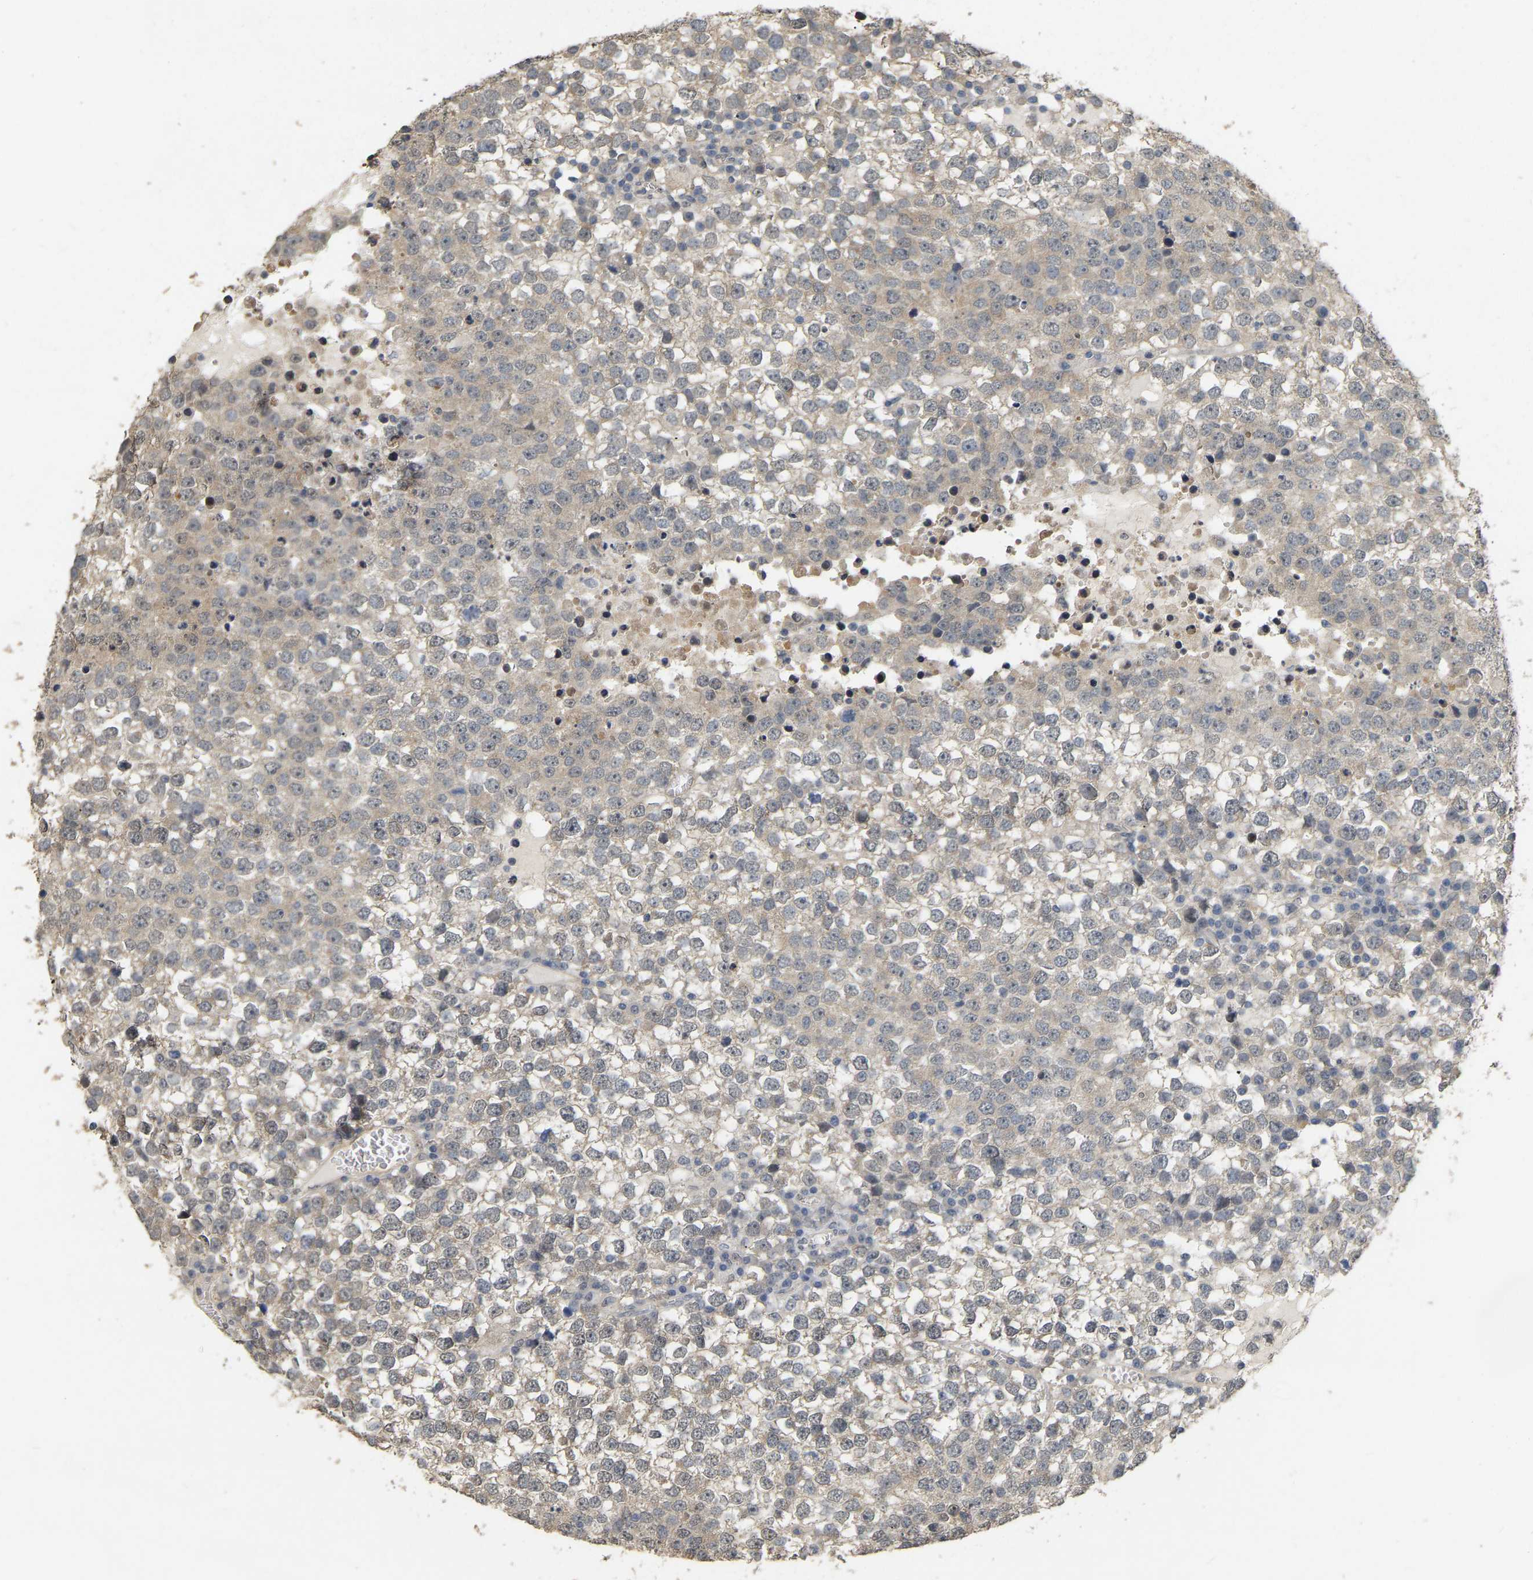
{"staining": {"intensity": "weak", "quantity": "25%-75%", "location": "cytoplasmic/membranous,nuclear"}, "tissue": "testis cancer", "cell_type": "Tumor cells", "image_type": "cancer", "snomed": [{"axis": "morphology", "description": "Seminoma, NOS"}, {"axis": "topography", "description": "Testis"}], "caption": "Immunohistochemistry (IHC) of testis cancer (seminoma) reveals low levels of weak cytoplasmic/membranous and nuclear expression in about 25%-75% of tumor cells.", "gene": "RUVBL1", "patient": {"sex": "male", "age": 65}}